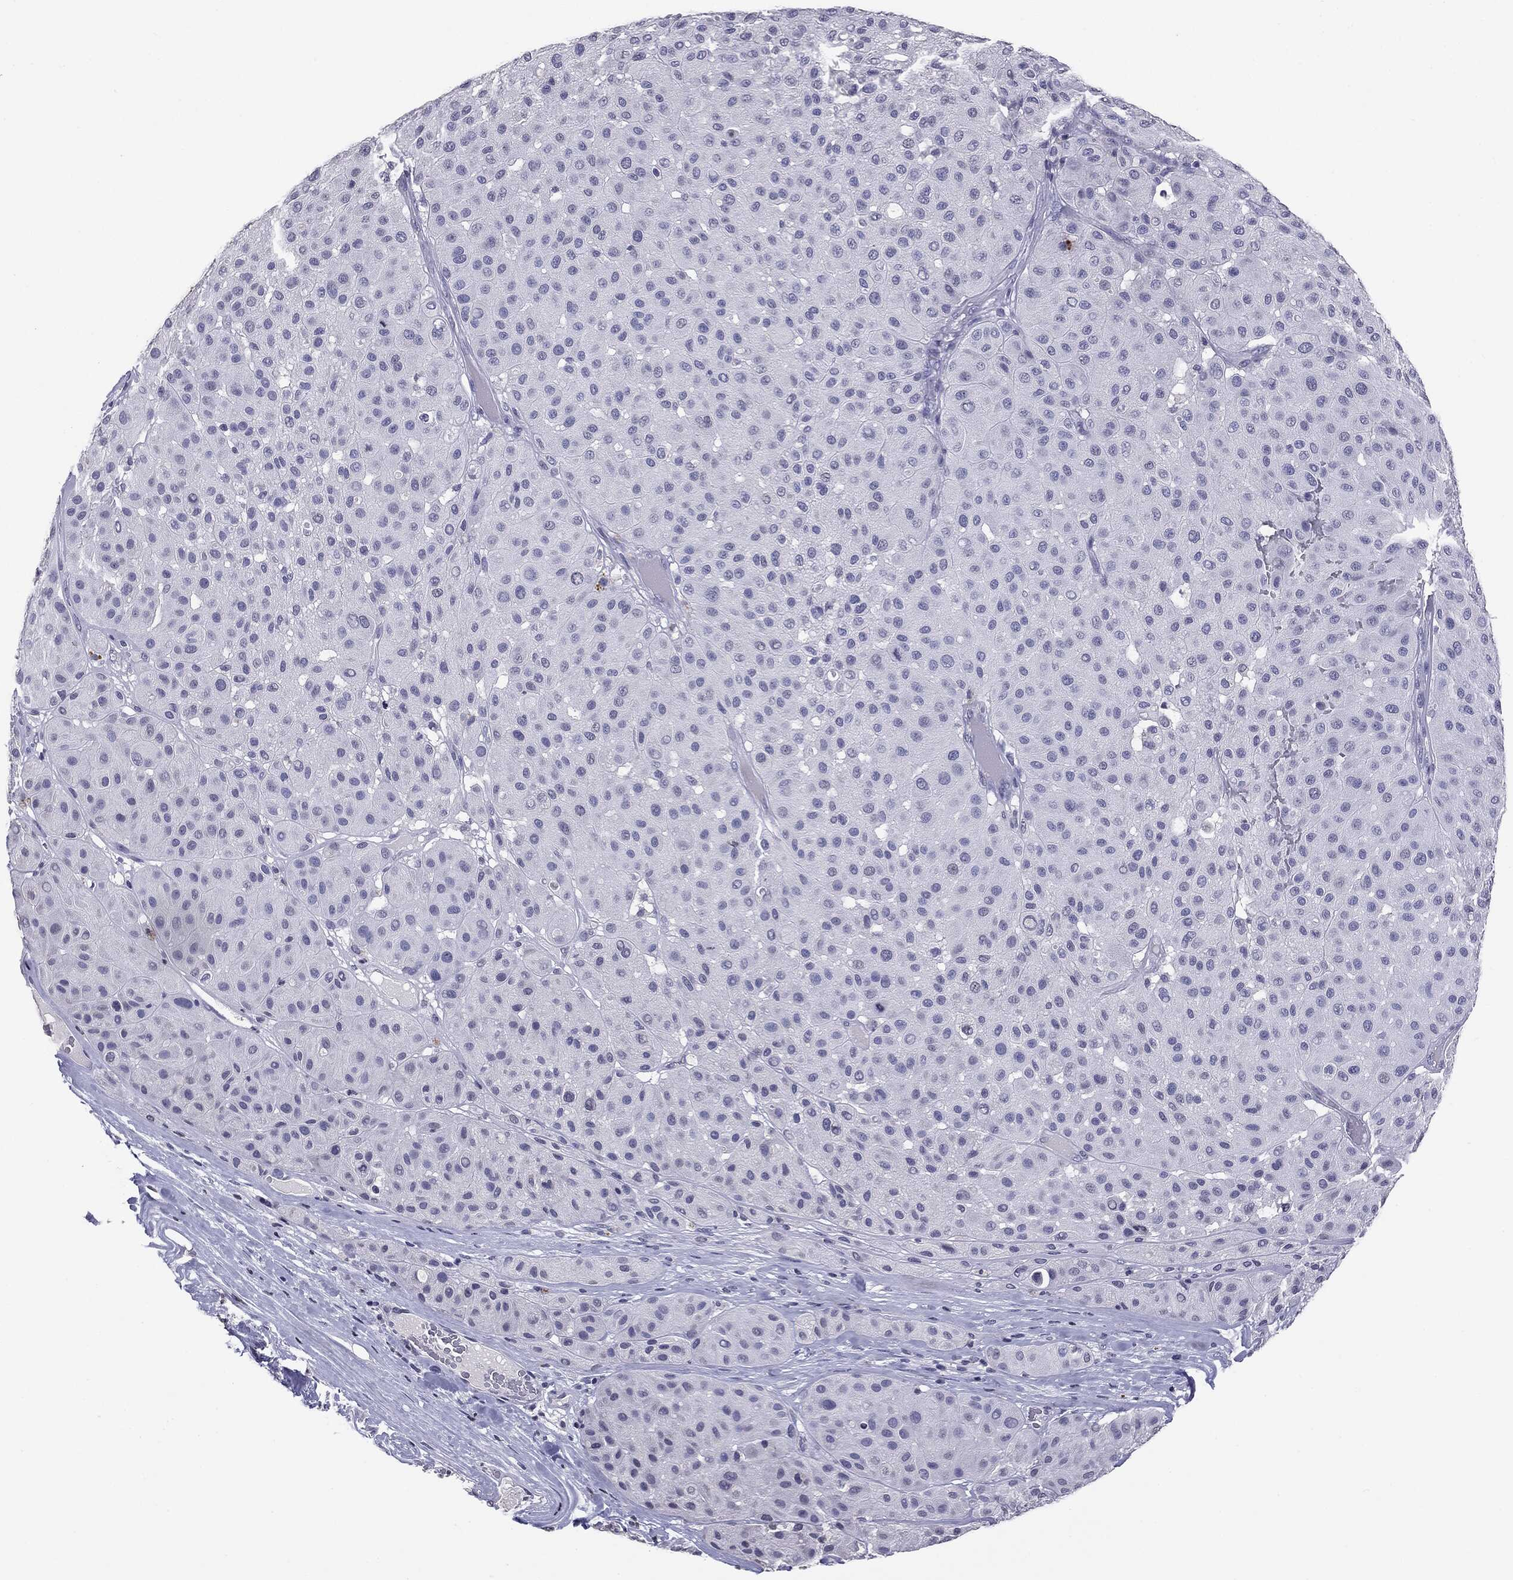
{"staining": {"intensity": "negative", "quantity": "none", "location": "none"}, "tissue": "melanoma", "cell_type": "Tumor cells", "image_type": "cancer", "snomed": [{"axis": "morphology", "description": "Malignant melanoma, Metastatic site"}, {"axis": "topography", "description": "Smooth muscle"}], "caption": "Protein analysis of malignant melanoma (metastatic site) demonstrates no significant expression in tumor cells.", "gene": "SERPINB4", "patient": {"sex": "male", "age": 41}}